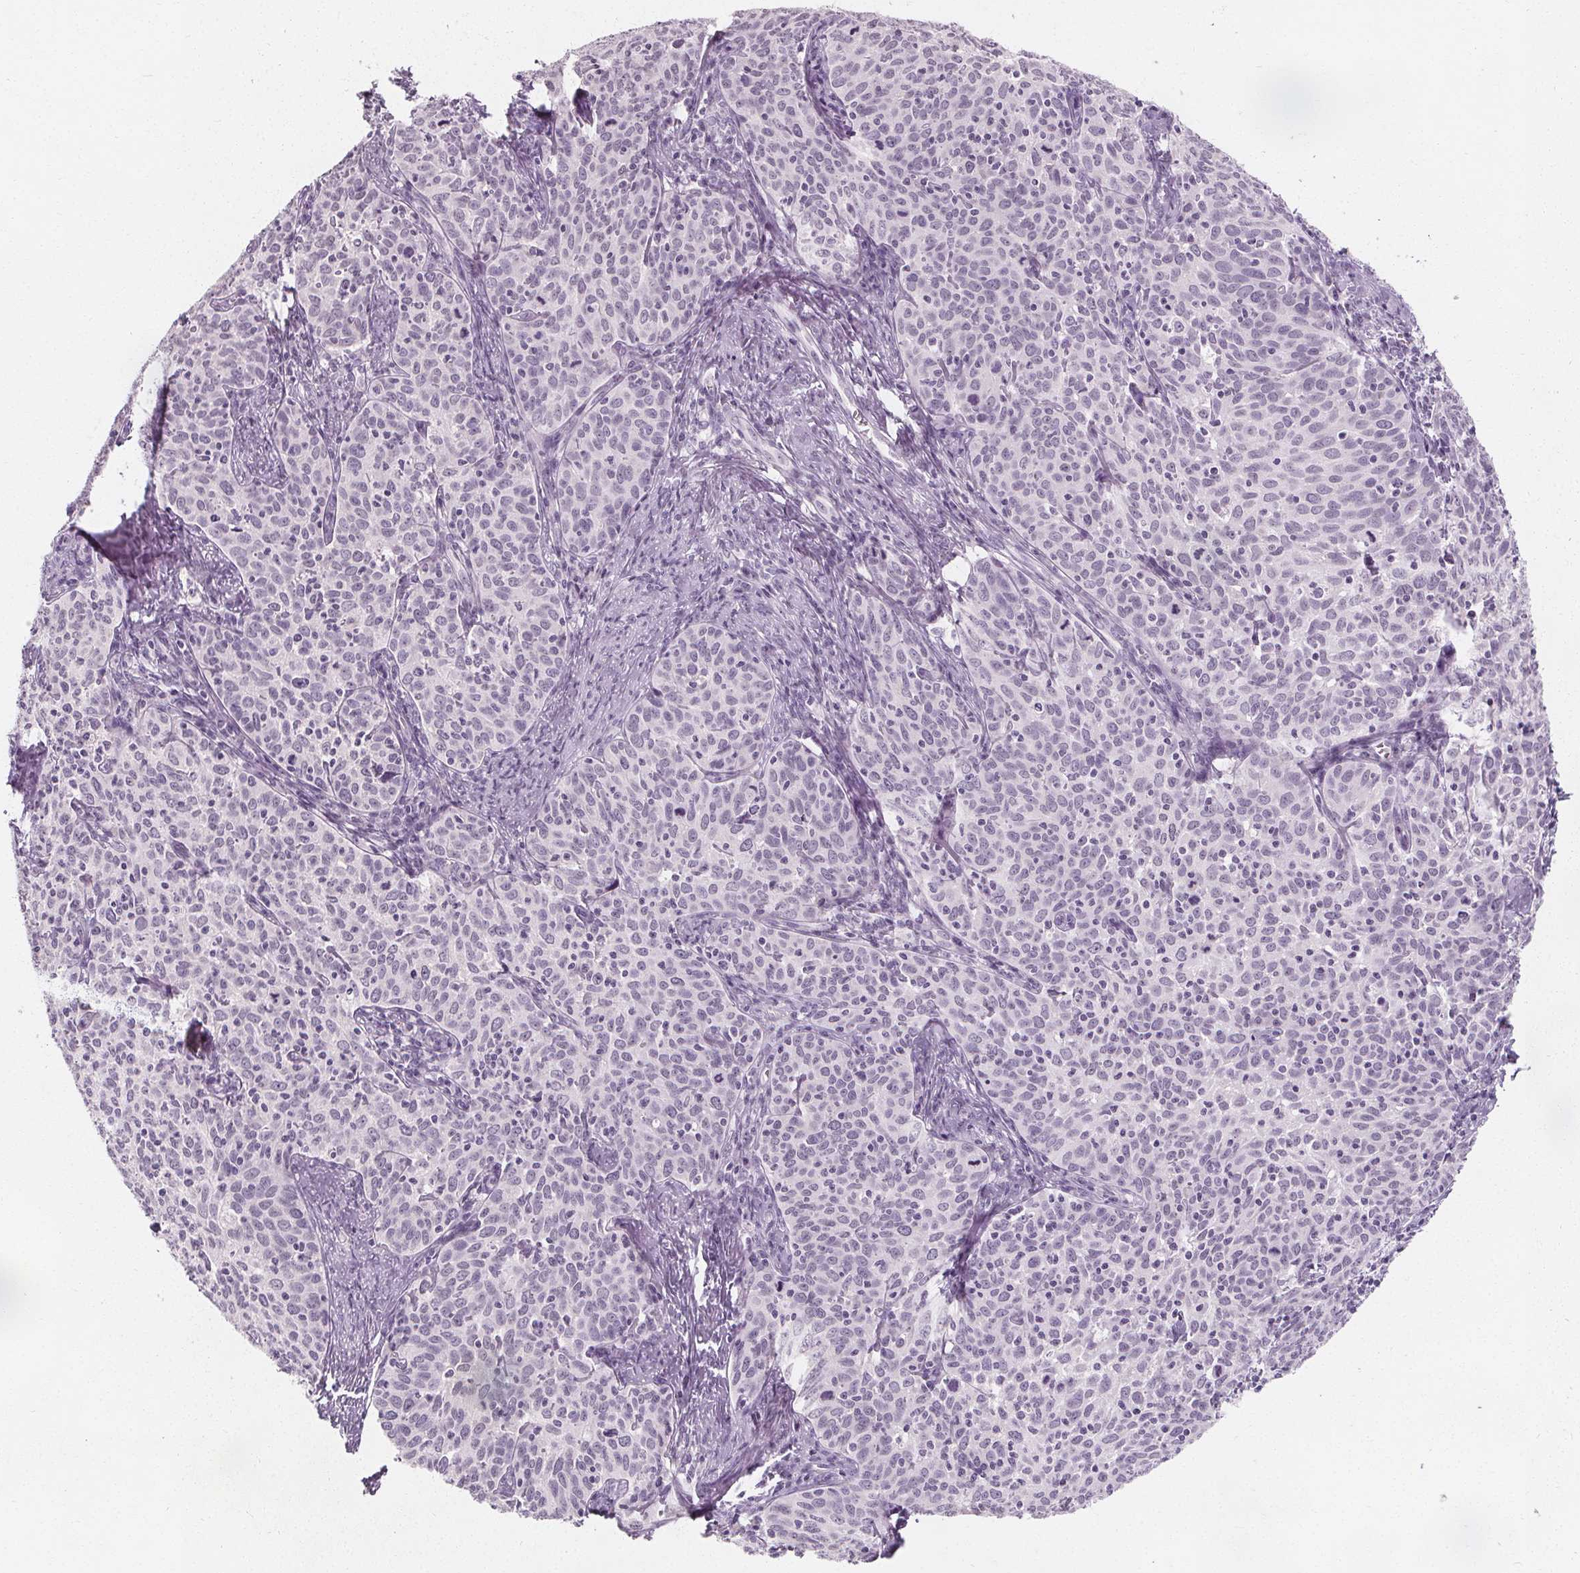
{"staining": {"intensity": "negative", "quantity": "none", "location": "none"}, "tissue": "cervical cancer", "cell_type": "Tumor cells", "image_type": "cancer", "snomed": [{"axis": "morphology", "description": "Squamous cell carcinoma, NOS"}, {"axis": "topography", "description": "Cervix"}], "caption": "DAB (3,3'-diaminobenzidine) immunohistochemical staining of human cervical cancer (squamous cell carcinoma) displays no significant staining in tumor cells.", "gene": "DBX2", "patient": {"sex": "female", "age": 62}}